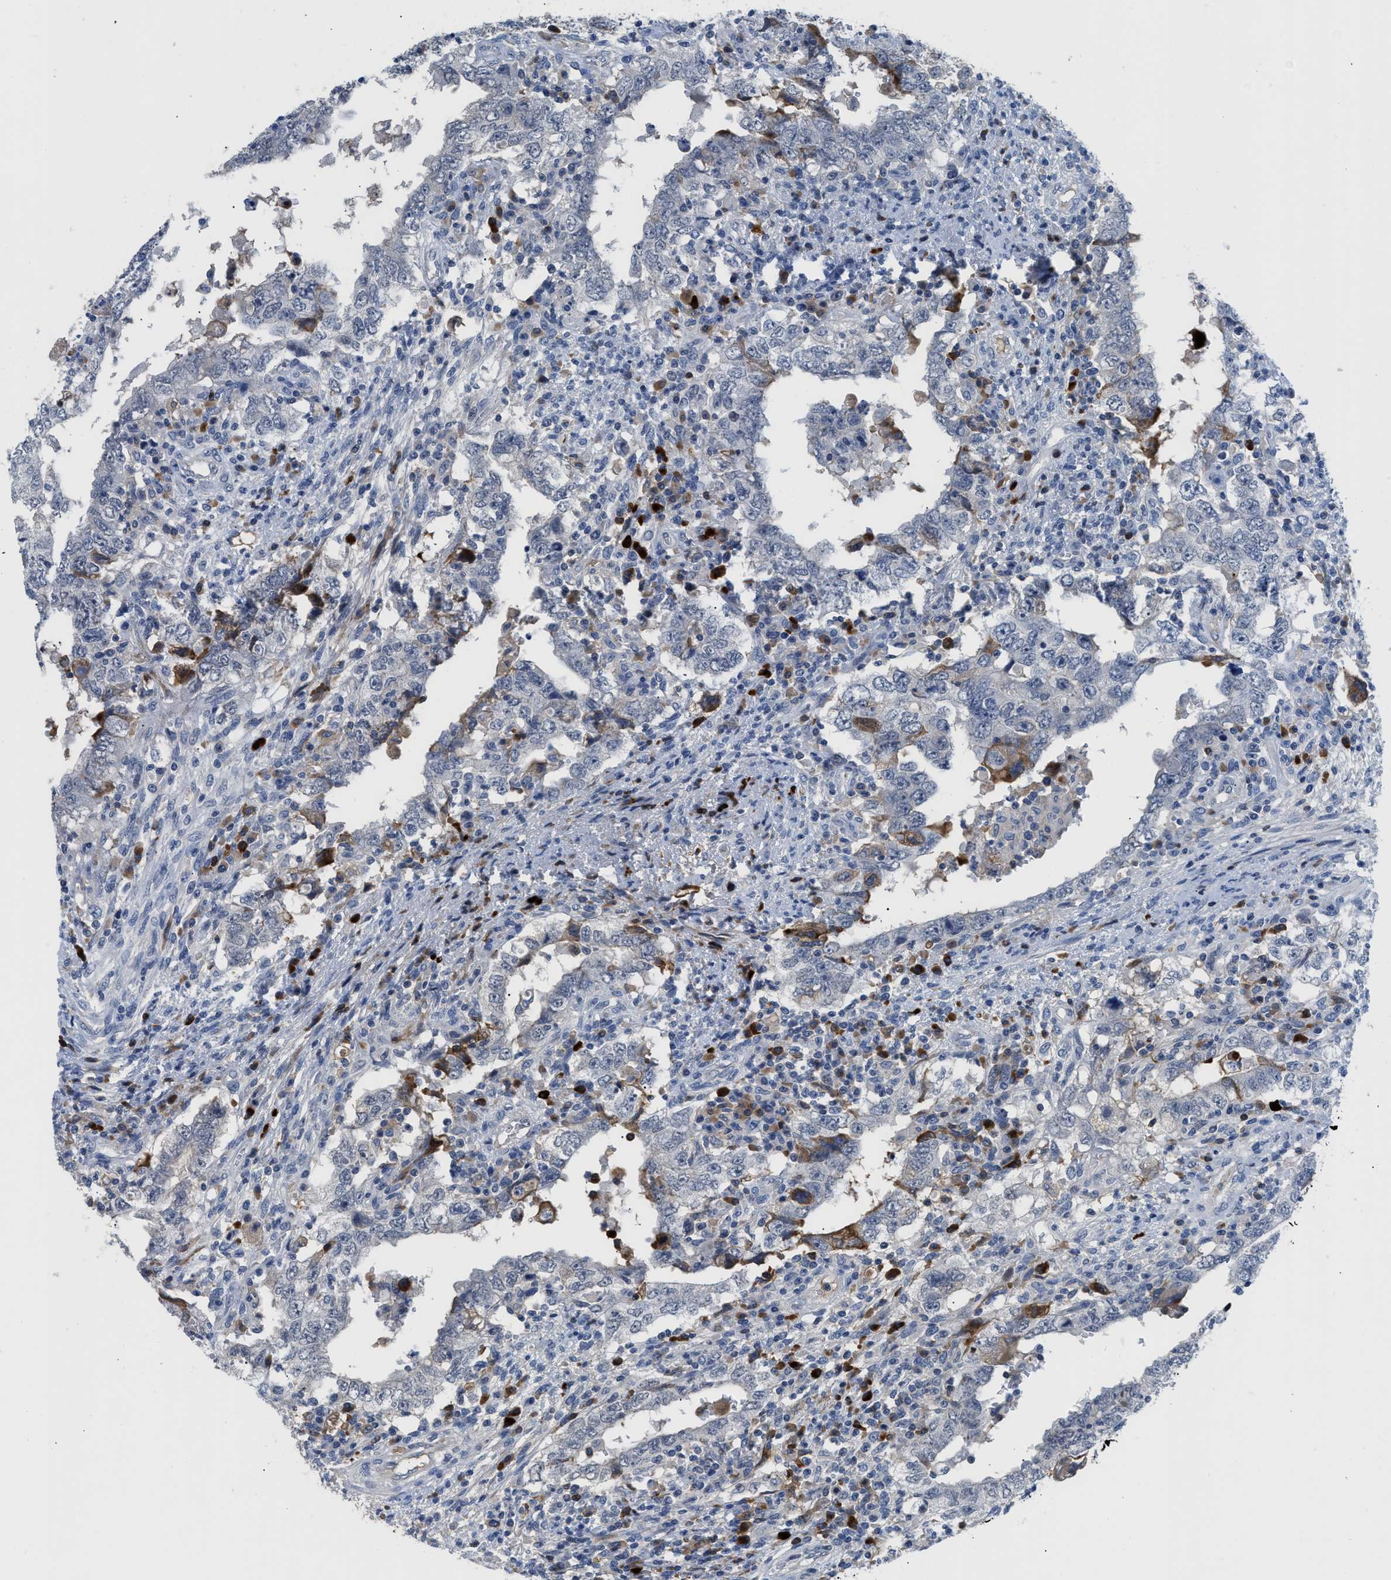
{"staining": {"intensity": "negative", "quantity": "none", "location": "none"}, "tissue": "testis cancer", "cell_type": "Tumor cells", "image_type": "cancer", "snomed": [{"axis": "morphology", "description": "Carcinoma, Embryonal, NOS"}, {"axis": "topography", "description": "Testis"}], "caption": "Tumor cells show no significant staining in testis cancer. (Brightfield microscopy of DAB (3,3'-diaminobenzidine) immunohistochemistry (IHC) at high magnification).", "gene": "OR9K2", "patient": {"sex": "male", "age": 26}}